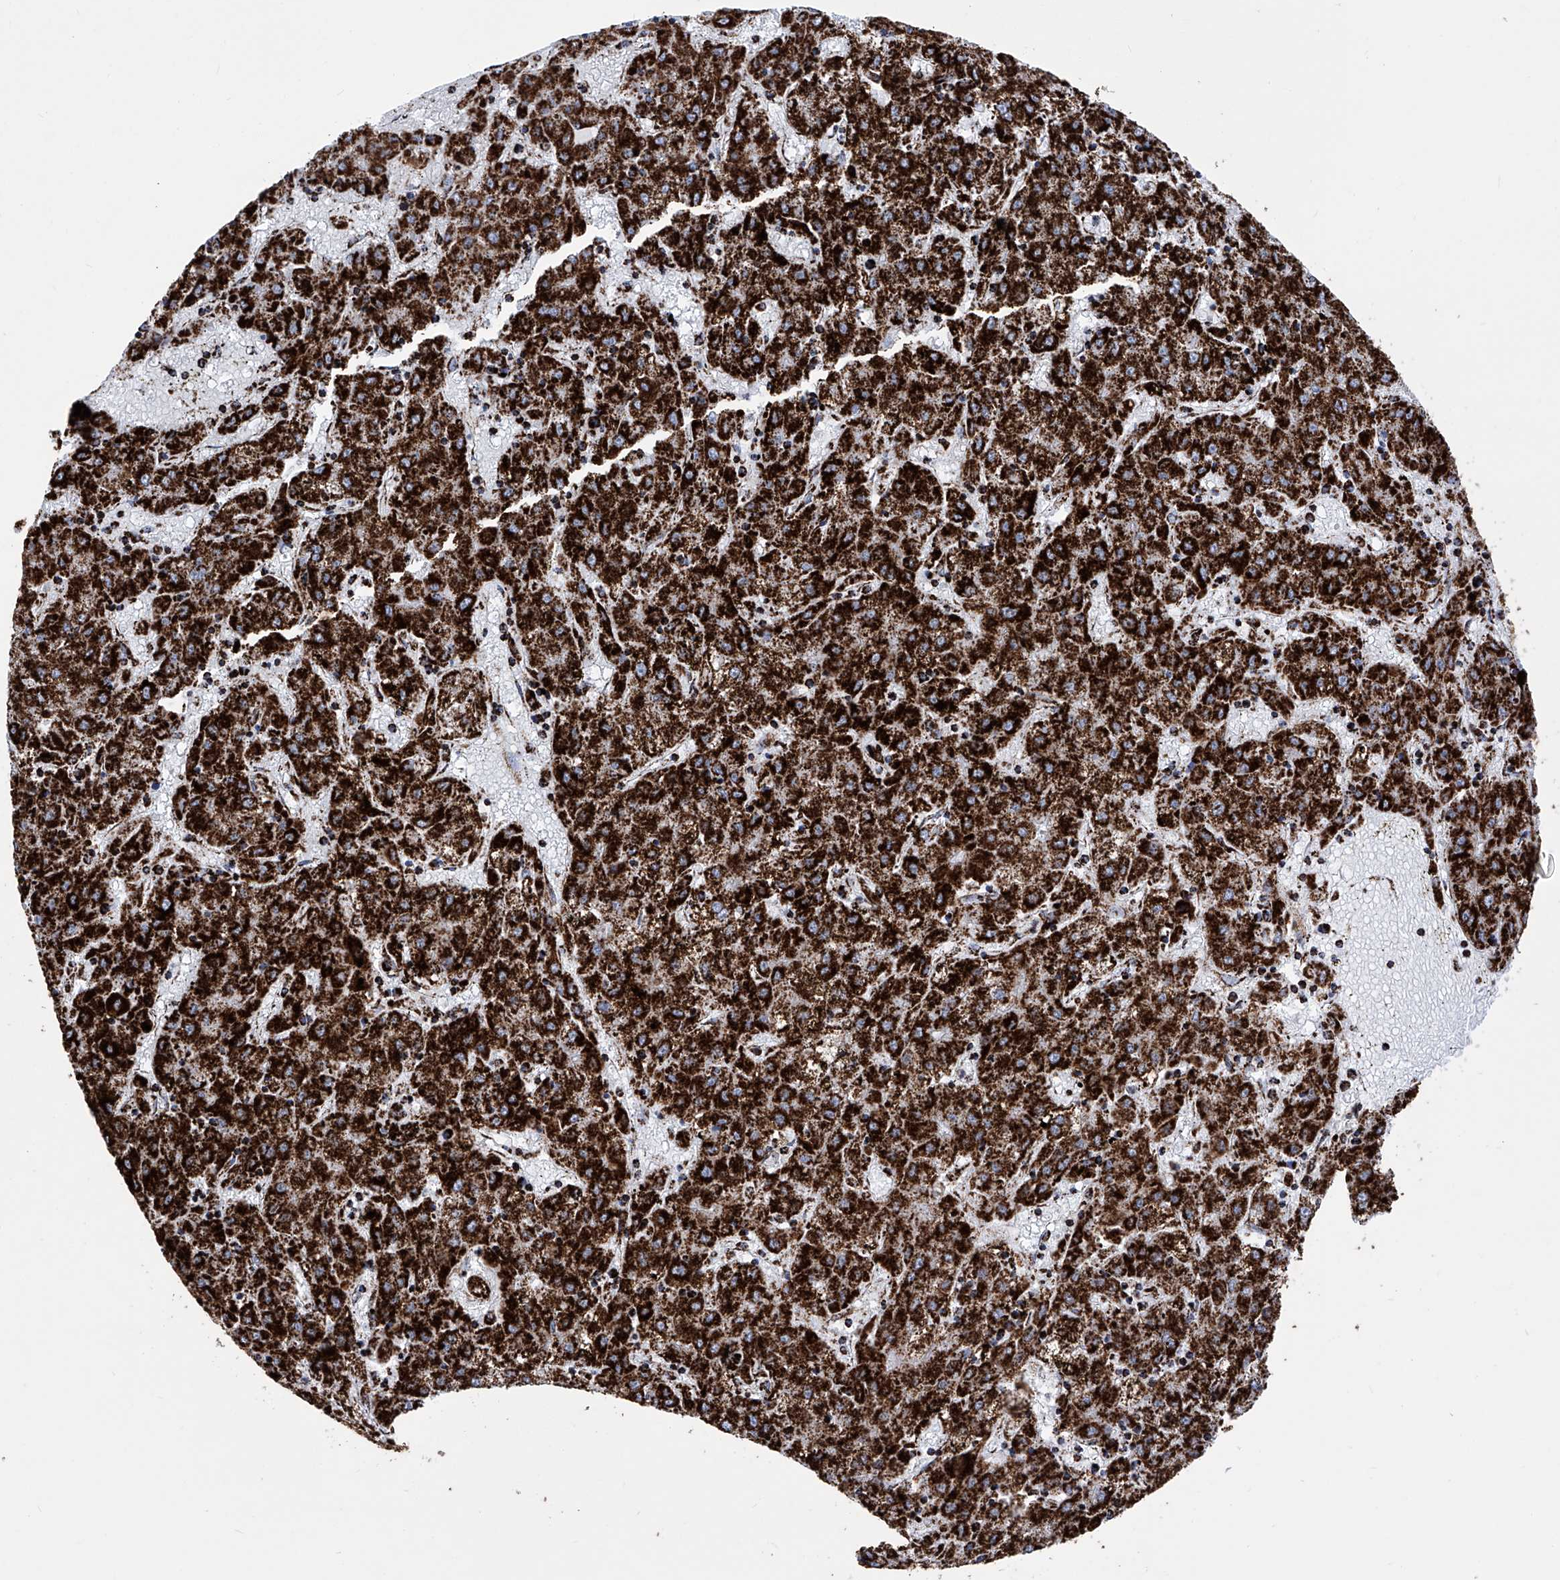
{"staining": {"intensity": "strong", "quantity": ">75%", "location": "cytoplasmic/membranous"}, "tissue": "liver cancer", "cell_type": "Tumor cells", "image_type": "cancer", "snomed": [{"axis": "morphology", "description": "Carcinoma, Hepatocellular, NOS"}, {"axis": "topography", "description": "Liver"}], "caption": "Approximately >75% of tumor cells in human liver cancer (hepatocellular carcinoma) demonstrate strong cytoplasmic/membranous protein staining as visualized by brown immunohistochemical staining.", "gene": "ATP5PF", "patient": {"sex": "male", "age": 72}}